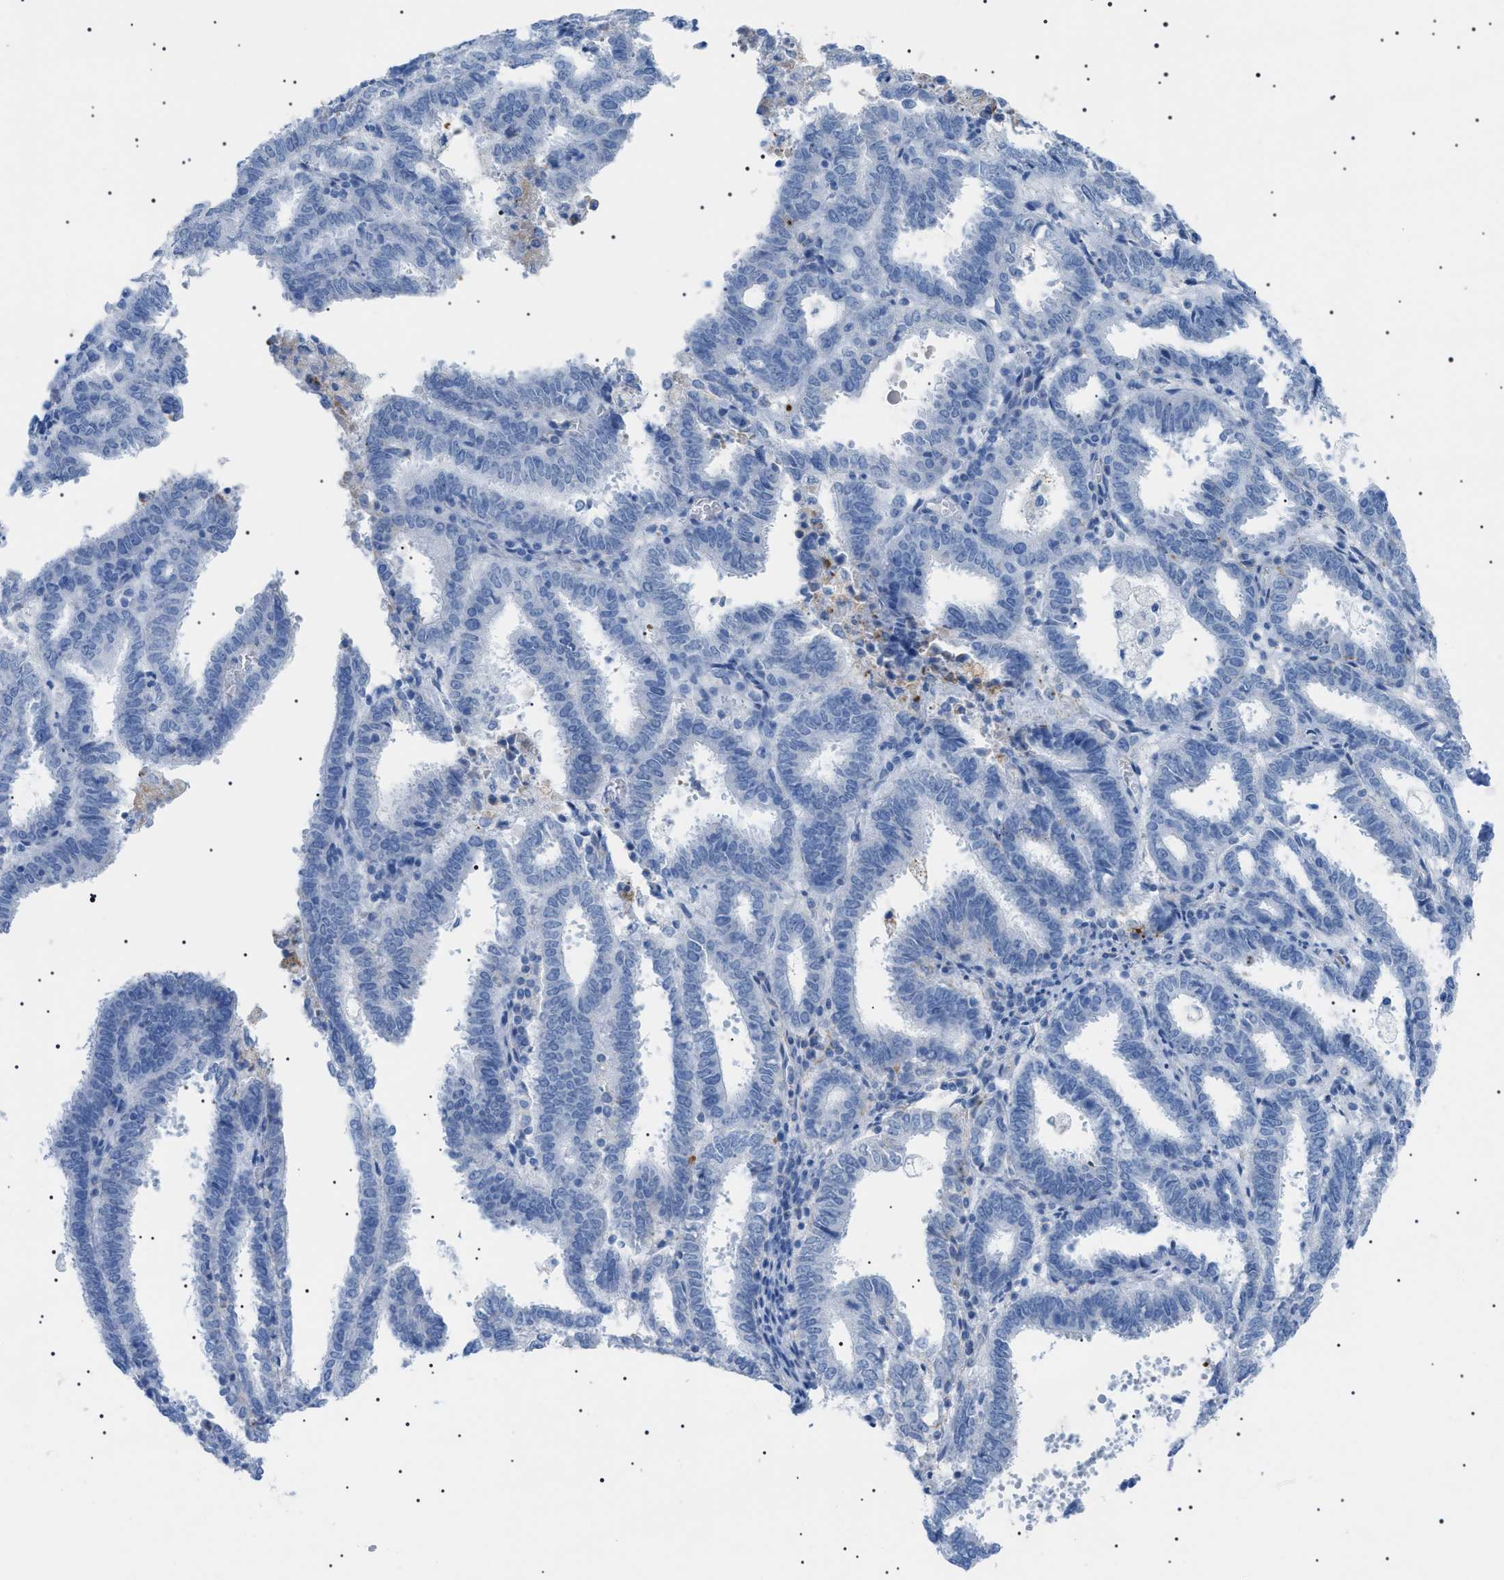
{"staining": {"intensity": "negative", "quantity": "none", "location": "none"}, "tissue": "endometrial cancer", "cell_type": "Tumor cells", "image_type": "cancer", "snomed": [{"axis": "morphology", "description": "Adenocarcinoma, NOS"}, {"axis": "topography", "description": "Uterus"}], "caption": "This is a histopathology image of immunohistochemistry staining of endometrial cancer (adenocarcinoma), which shows no positivity in tumor cells. Brightfield microscopy of IHC stained with DAB (brown) and hematoxylin (blue), captured at high magnification.", "gene": "LPA", "patient": {"sex": "female", "age": 83}}